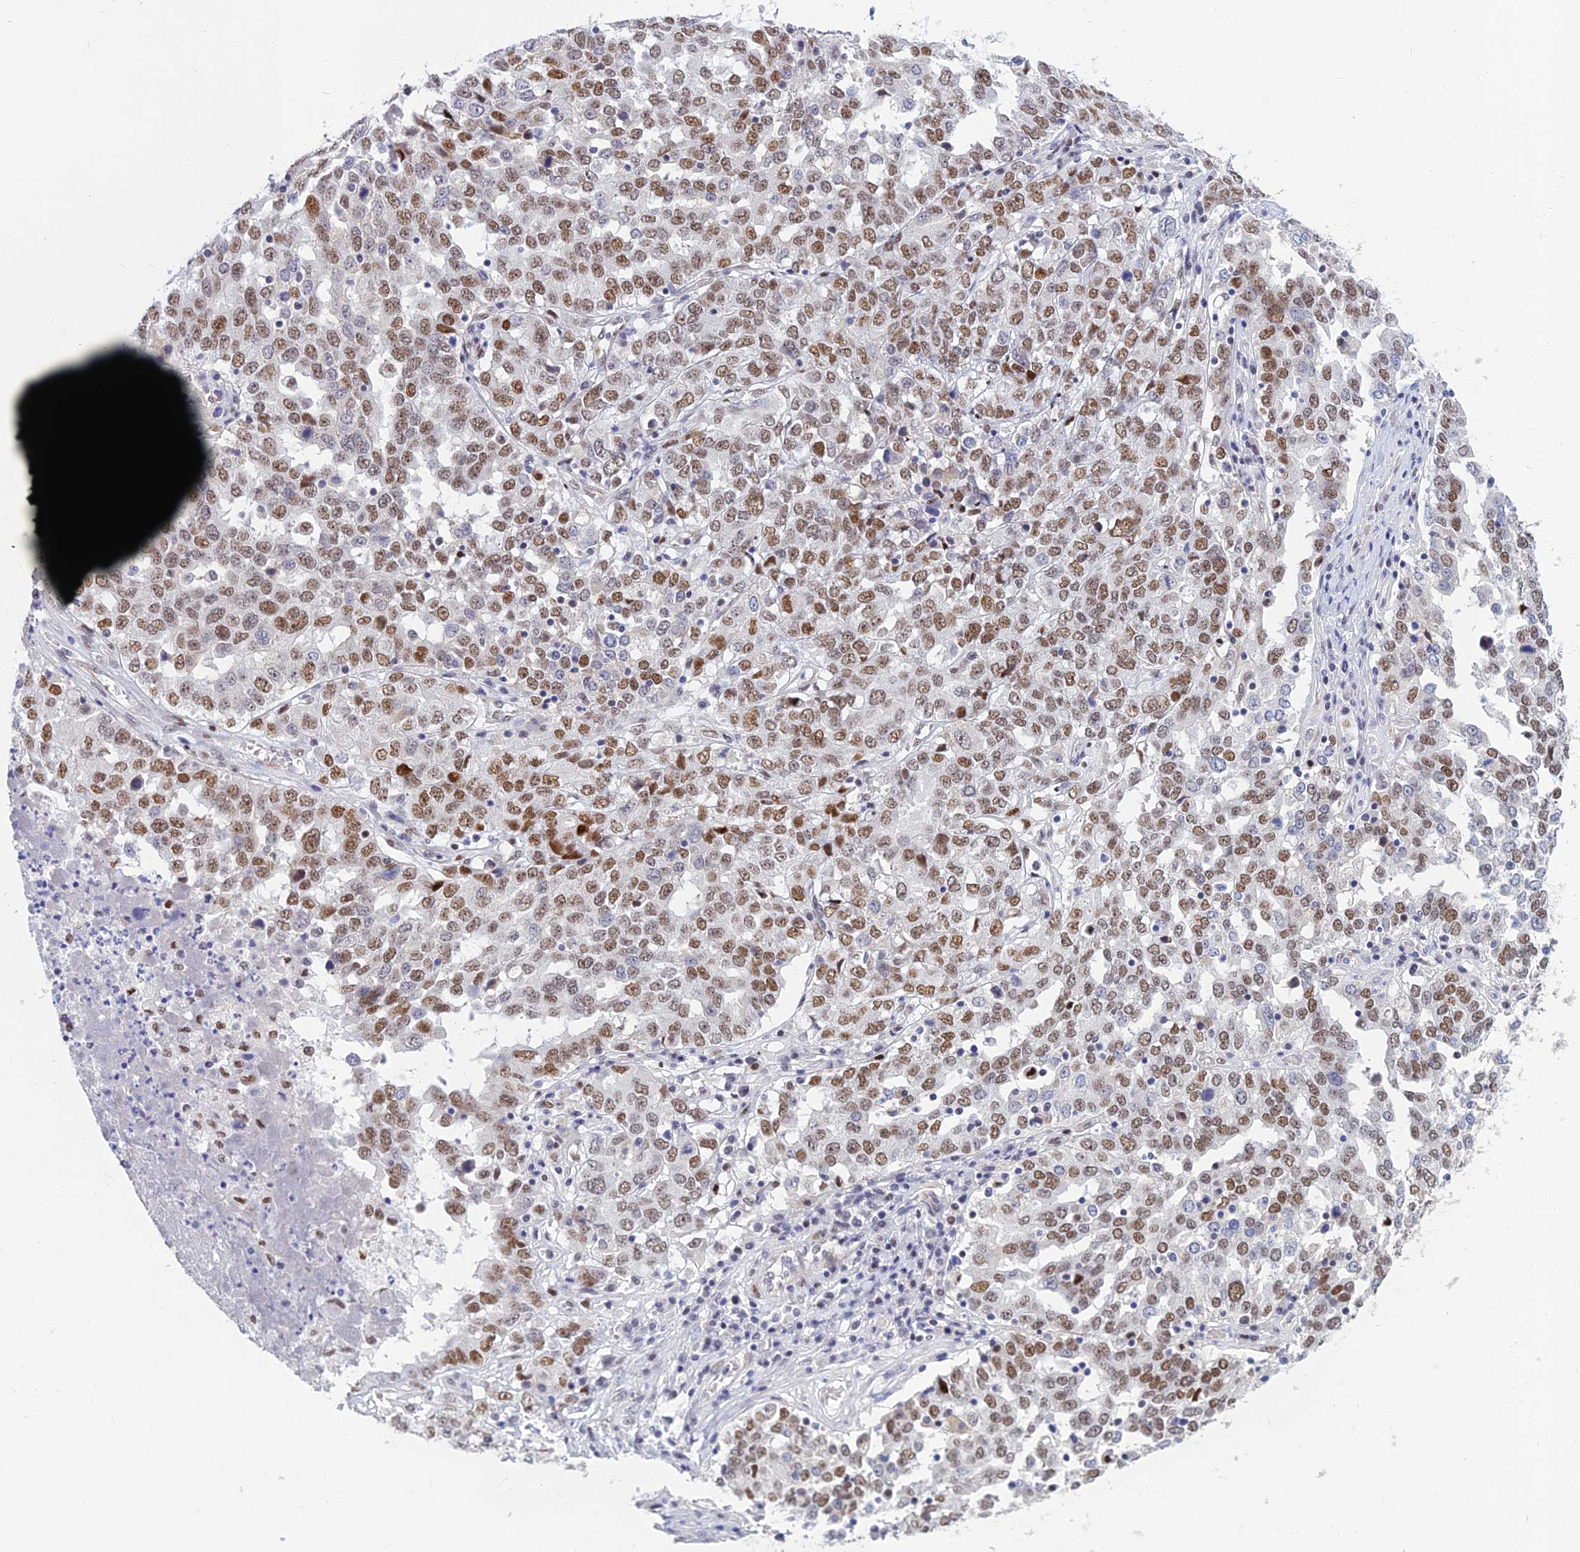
{"staining": {"intensity": "moderate", "quantity": ">75%", "location": "nuclear"}, "tissue": "ovarian cancer", "cell_type": "Tumor cells", "image_type": "cancer", "snomed": [{"axis": "morphology", "description": "Carcinoma, endometroid"}, {"axis": "topography", "description": "Ovary"}], "caption": "This photomicrograph displays immunohistochemistry staining of human ovarian cancer, with medium moderate nuclear expression in approximately >75% of tumor cells.", "gene": "CLK4", "patient": {"sex": "female", "age": 62}}